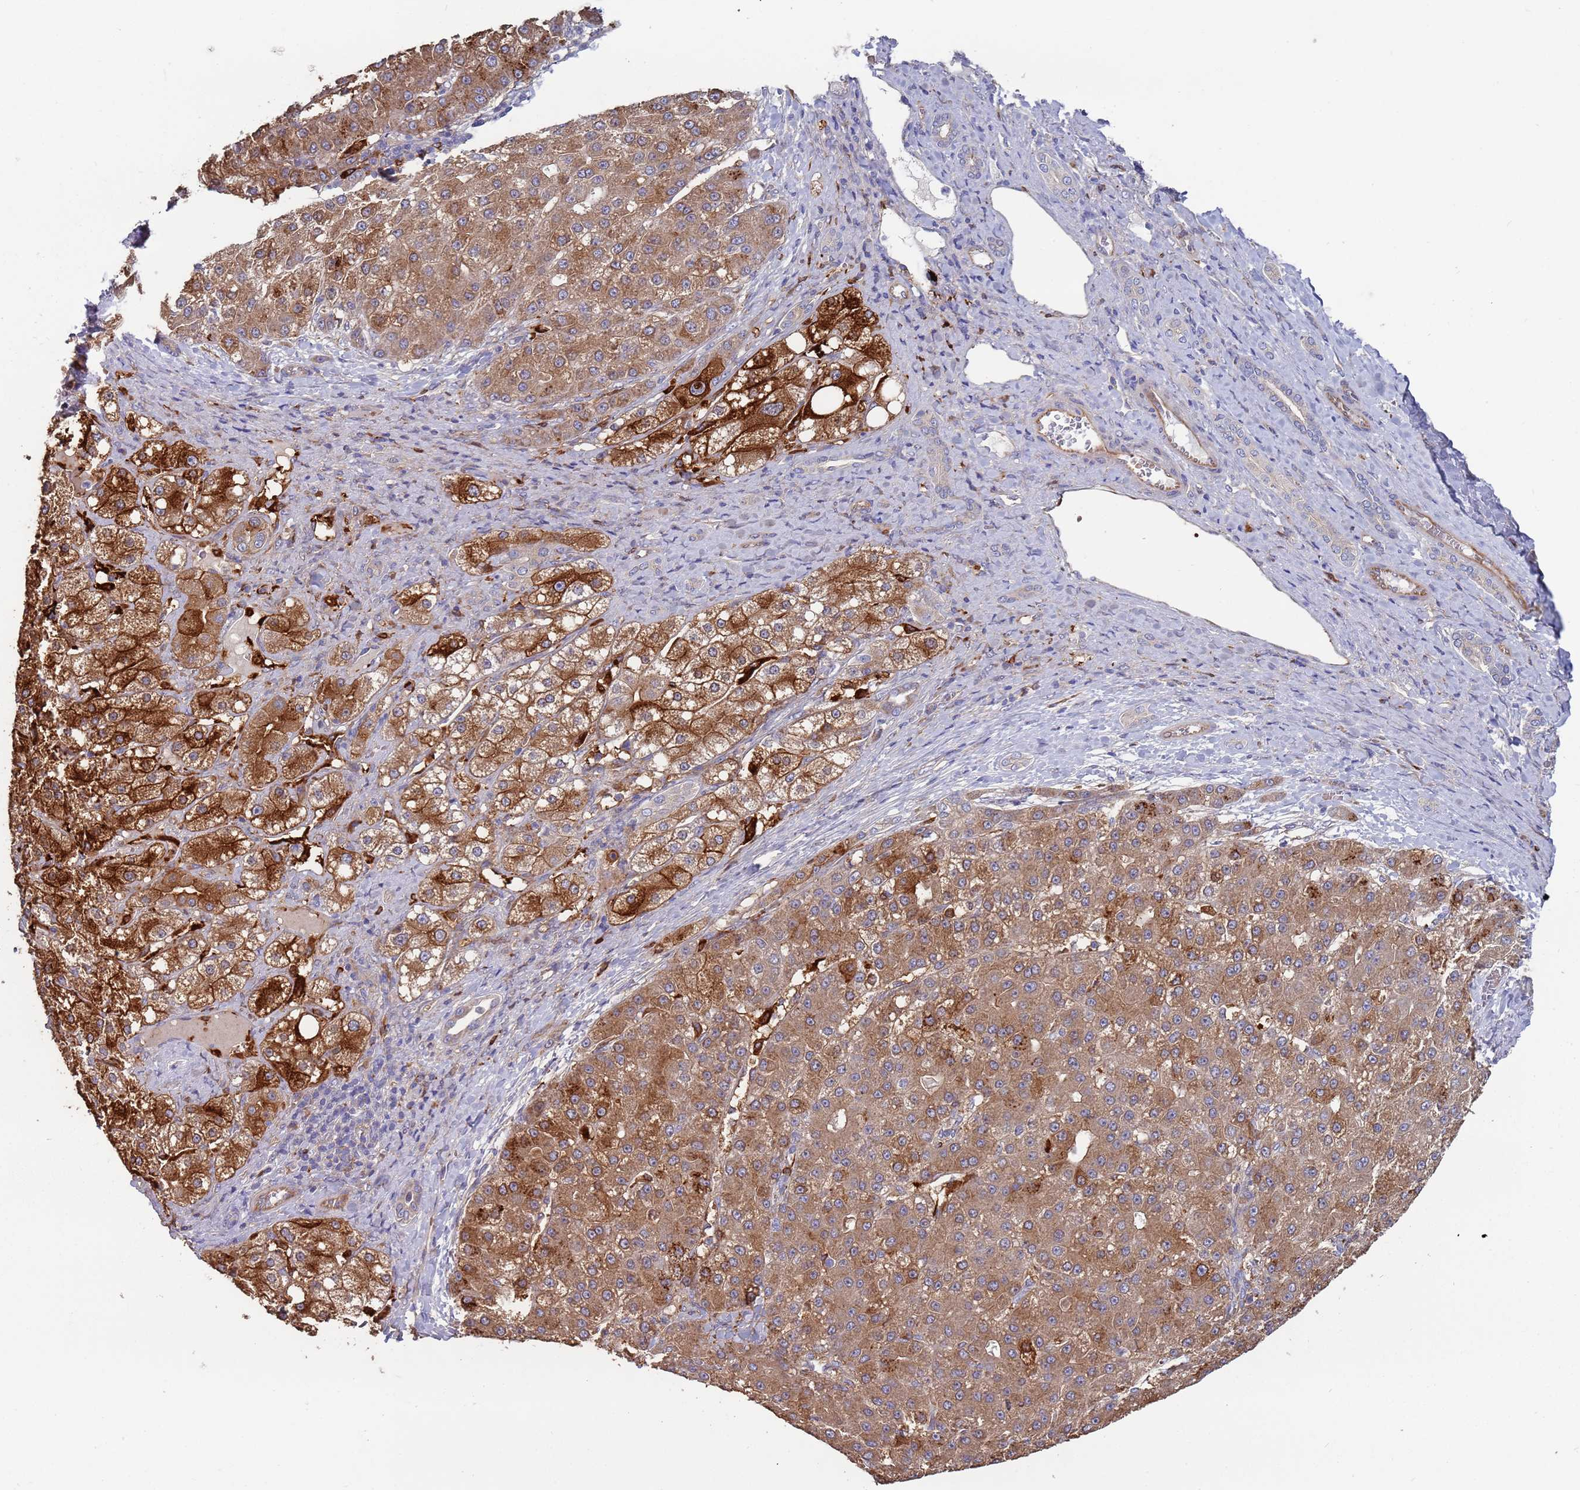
{"staining": {"intensity": "moderate", "quantity": ">75%", "location": "cytoplasmic/membranous"}, "tissue": "liver cancer", "cell_type": "Tumor cells", "image_type": "cancer", "snomed": [{"axis": "morphology", "description": "Carcinoma, Hepatocellular, NOS"}, {"axis": "topography", "description": "Liver"}], "caption": "Human liver cancer stained for a protein (brown) demonstrates moderate cytoplasmic/membranous positive positivity in approximately >75% of tumor cells.", "gene": "MALRD1", "patient": {"sex": "male", "age": 67}}